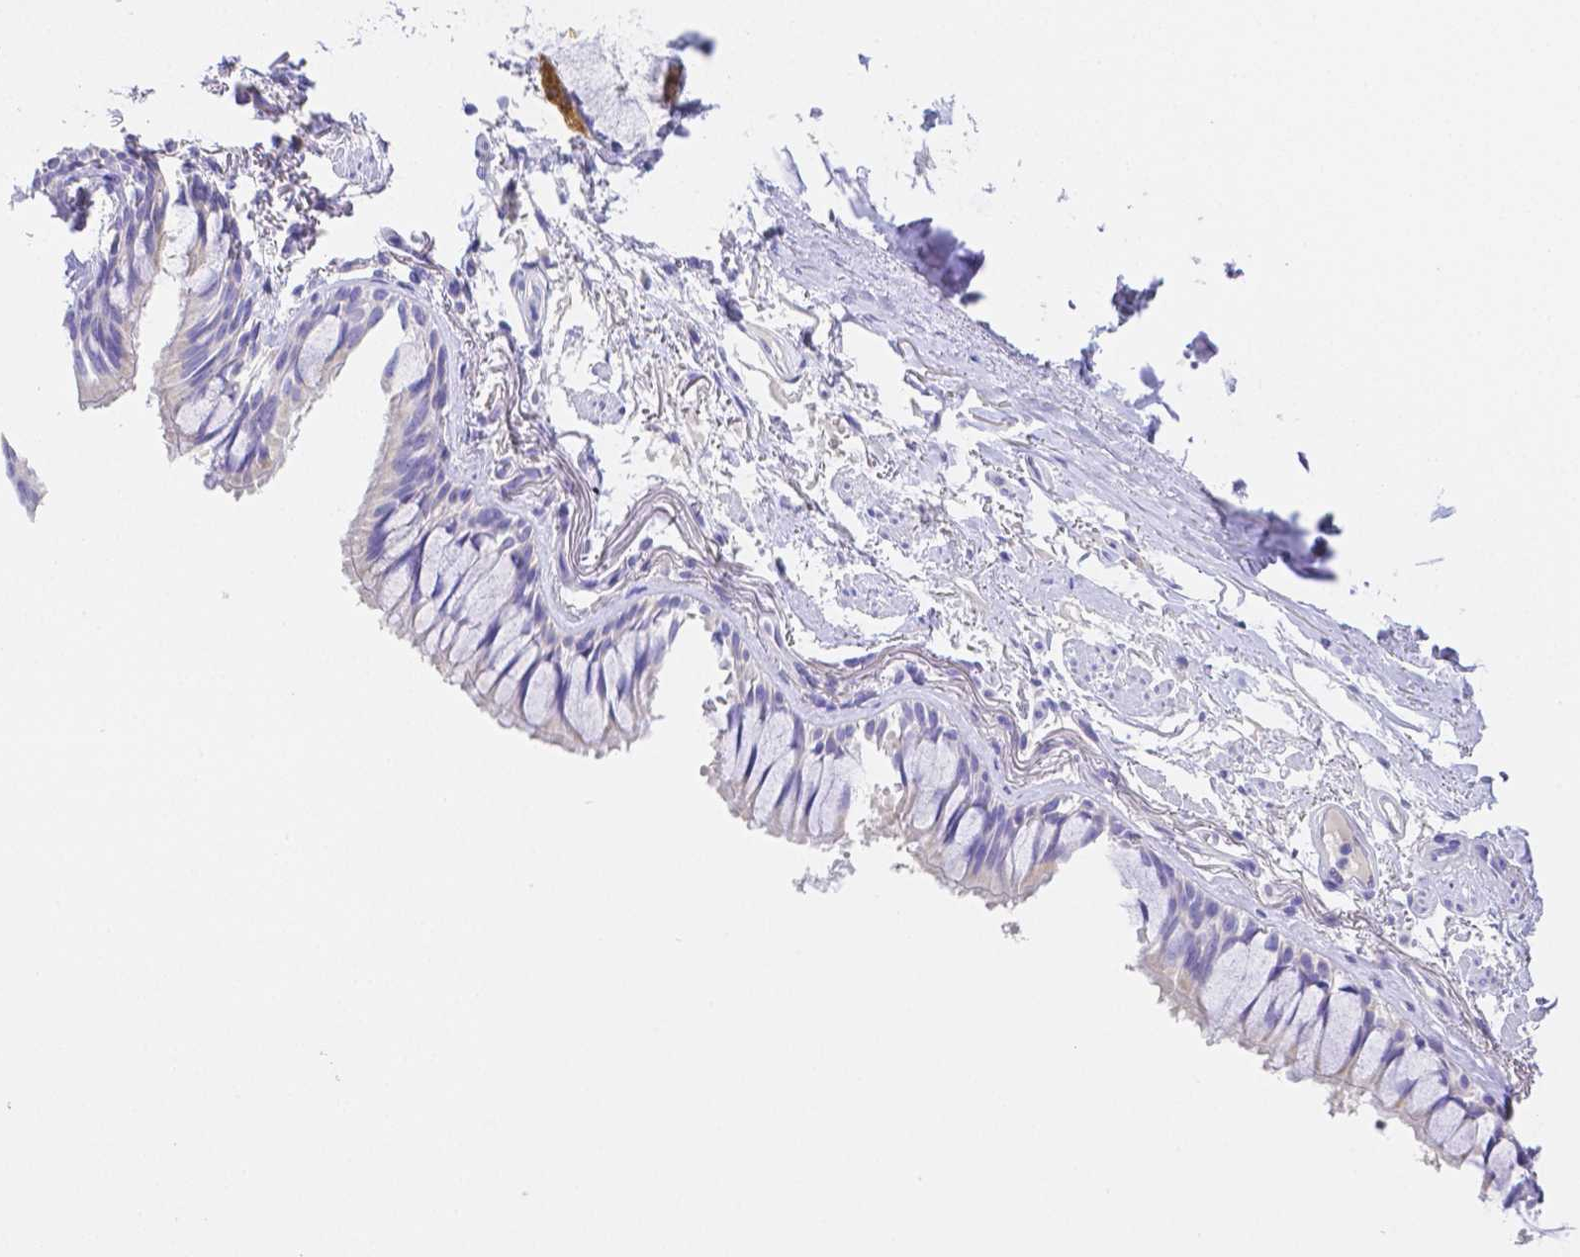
{"staining": {"intensity": "negative", "quantity": "none", "location": "none"}, "tissue": "bronchus", "cell_type": "Respiratory epithelial cells", "image_type": "normal", "snomed": [{"axis": "morphology", "description": "Normal tissue, NOS"}, {"axis": "topography", "description": "Bronchus"}], "caption": "Respiratory epithelial cells show no significant expression in benign bronchus. (Immunohistochemistry, brightfield microscopy, high magnification).", "gene": "ZG16B", "patient": {"sex": "male", "age": 70}}